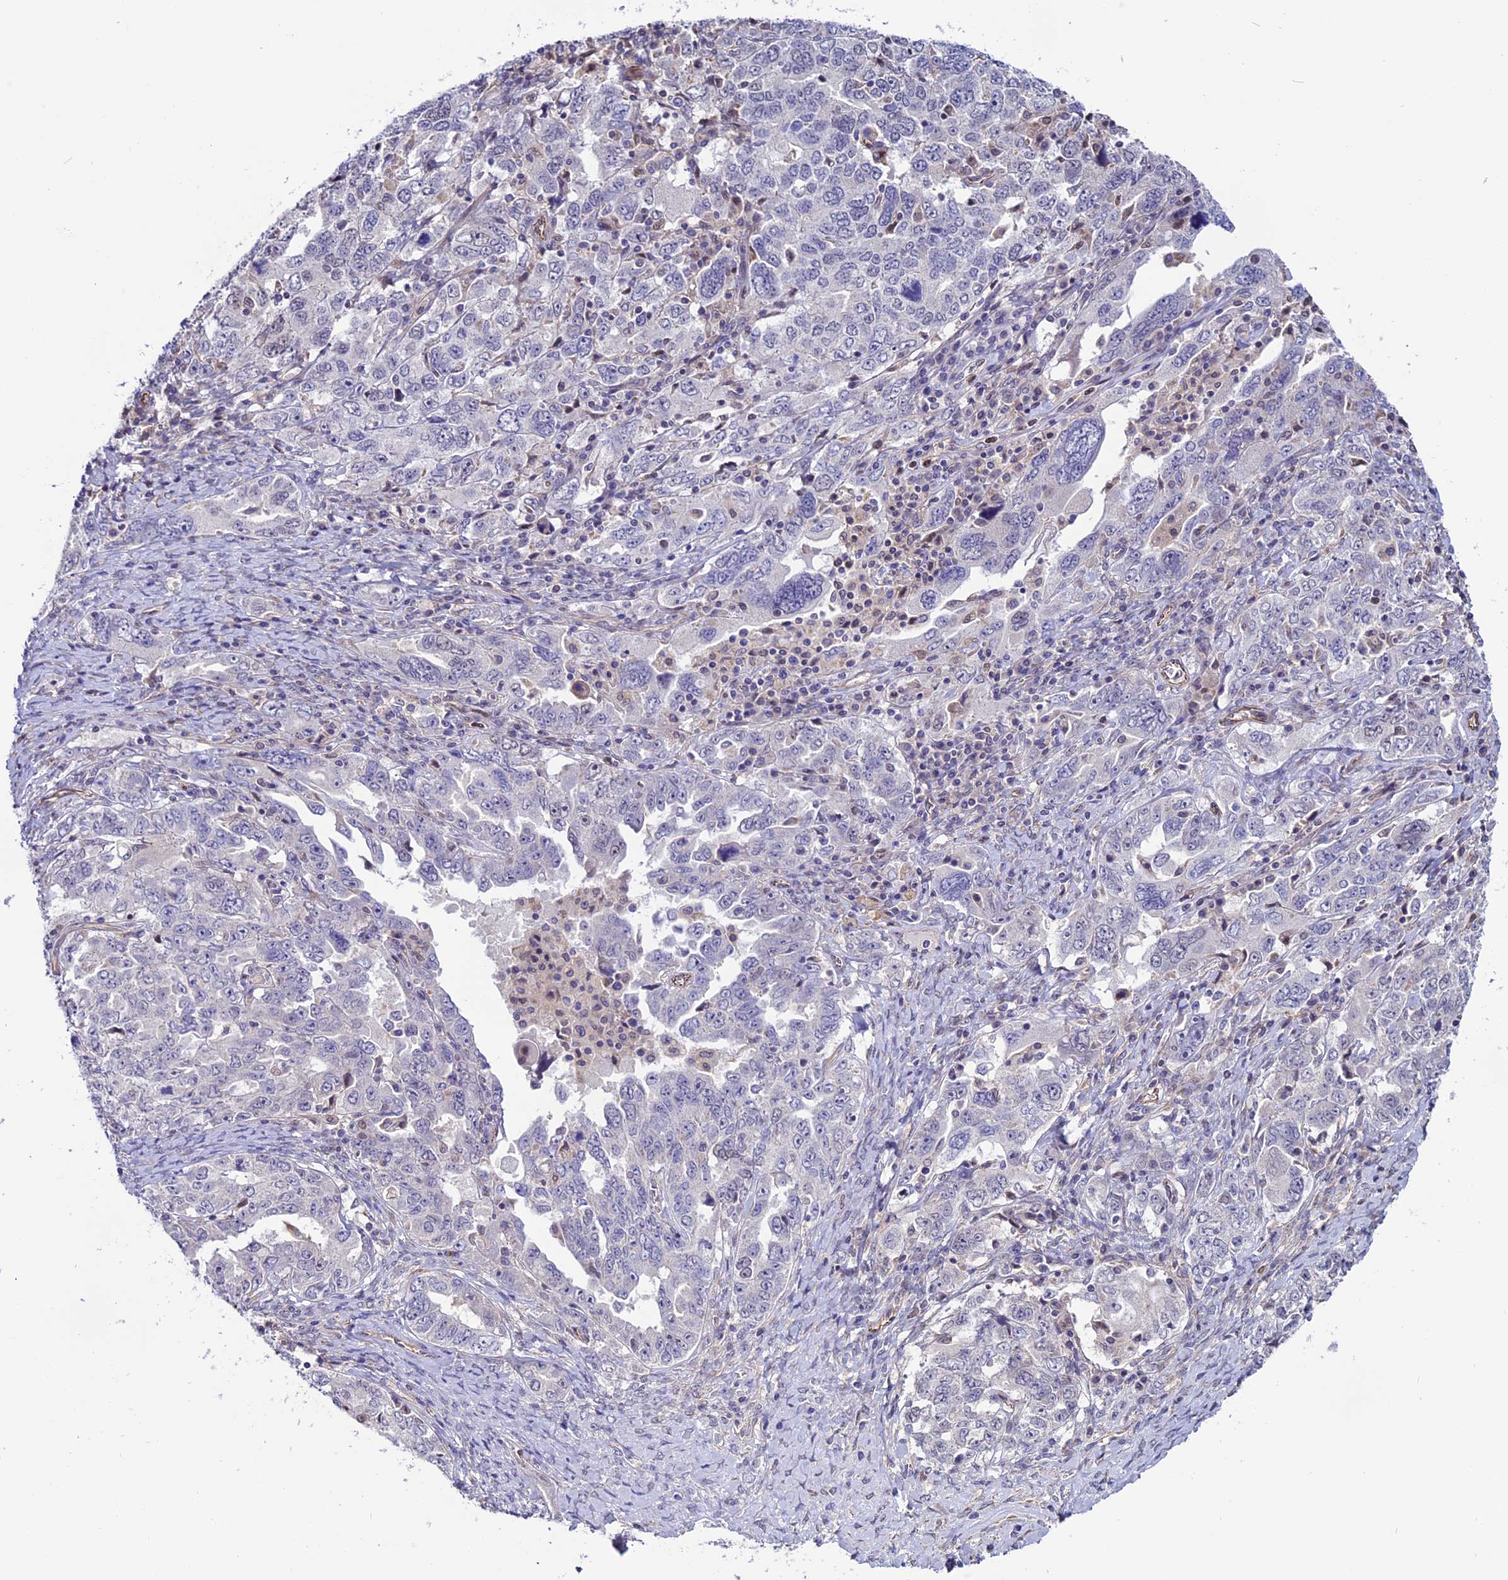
{"staining": {"intensity": "negative", "quantity": "none", "location": "none"}, "tissue": "ovarian cancer", "cell_type": "Tumor cells", "image_type": "cancer", "snomed": [{"axis": "morphology", "description": "Carcinoma, endometroid"}, {"axis": "topography", "description": "Ovary"}], "caption": "Image shows no significant protein positivity in tumor cells of endometroid carcinoma (ovarian). (Stains: DAB (3,3'-diaminobenzidine) immunohistochemistry (IHC) with hematoxylin counter stain, Microscopy: brightfield microscopy at high magnification).", "gene": "PDILT", "patient": {"sex": "female", "age": 62}}